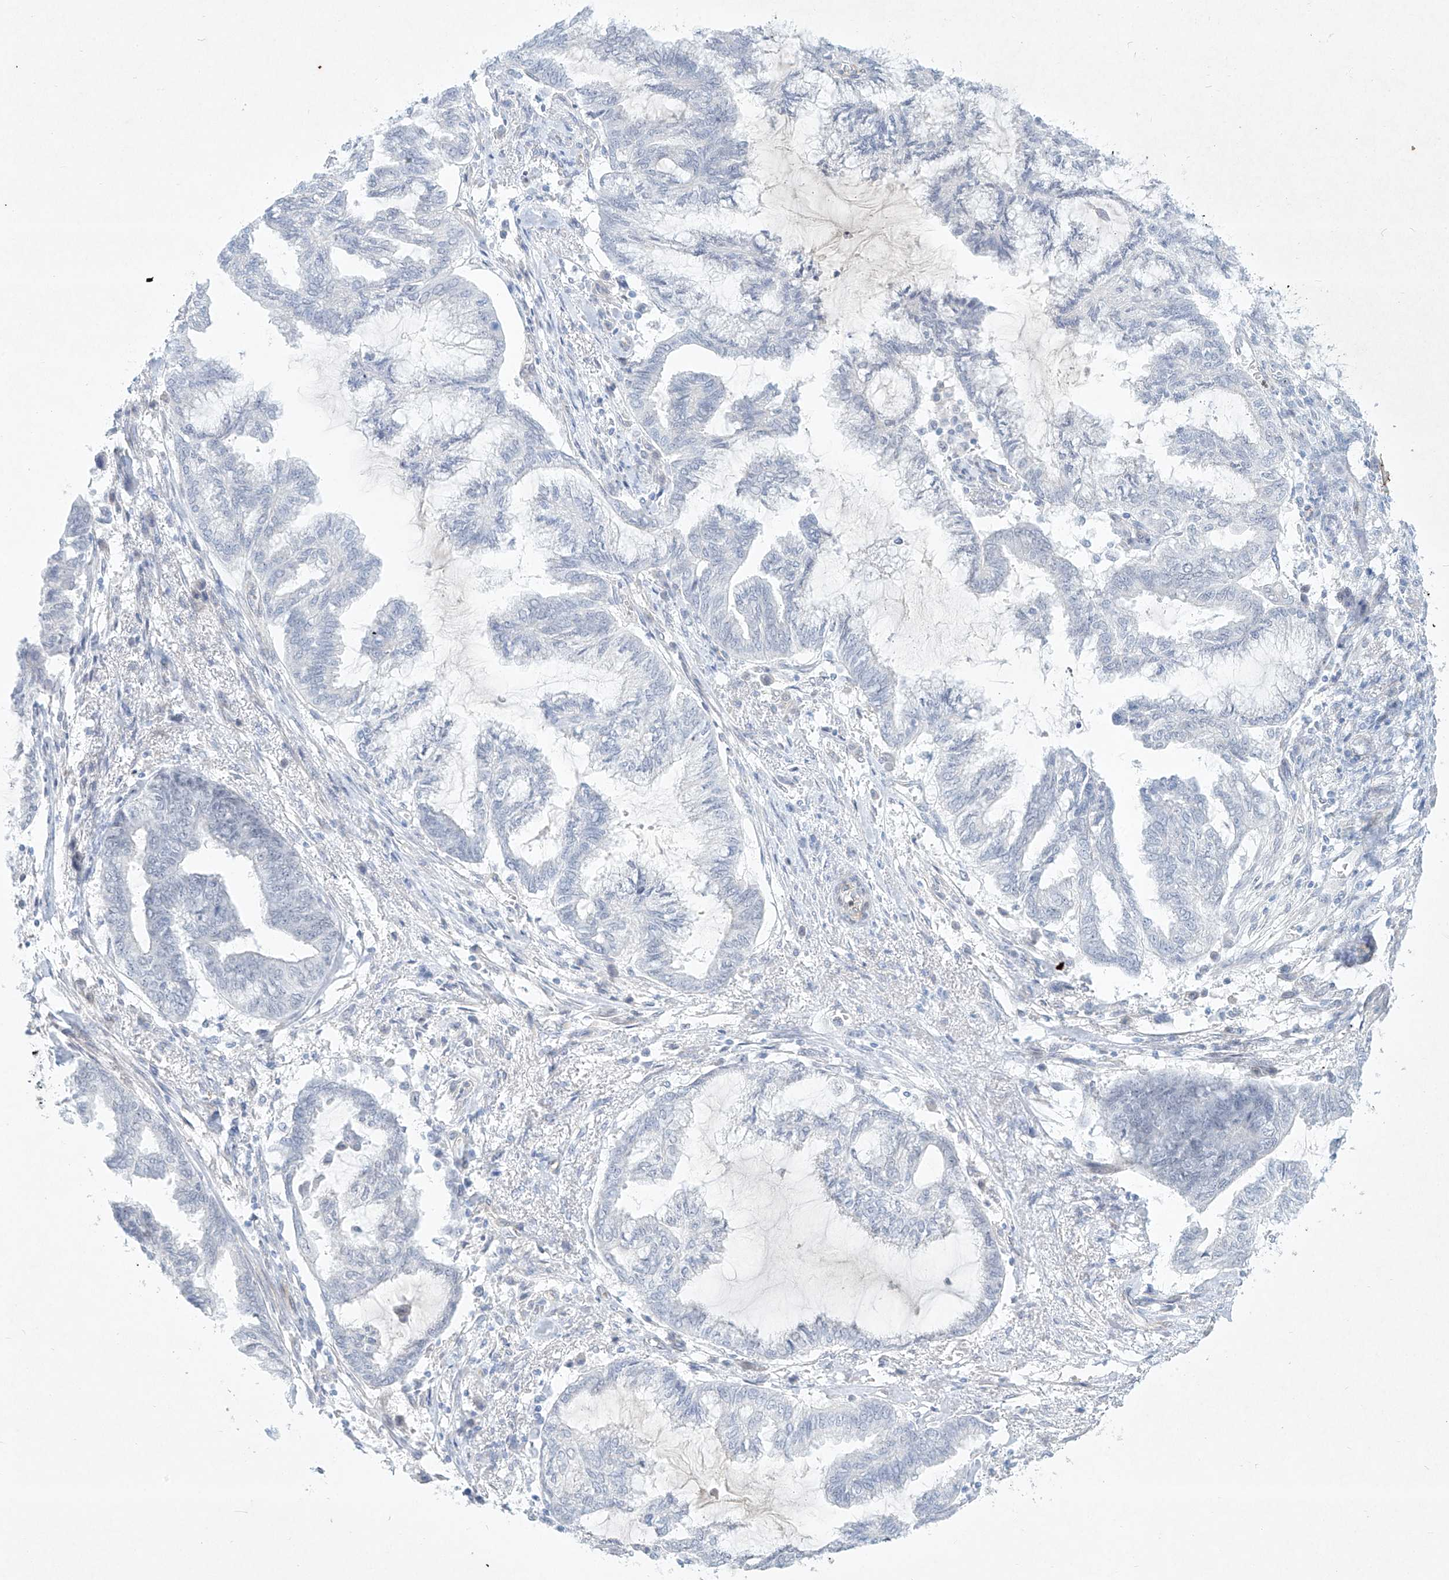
{"staining": {"intensity": "negative", "quantity": "none", "location": "none"}, "tissue": "endometrial cancer", "cell_type": "Tumor cells", "image_type": "cancer", "snomed": [{"axis": "morphology", "description": "Adenocarcinoma, NOS"}, {"axis": "topography", "description": "Endometrium"}], "caption": "This image is of adenocarcinoma (endometrial) stained with immunohistochemistry (IHC) to label a protein in brown with the nuclei are counter-stained blue. There is no positivity in tumor cells. The staining was performed using DAB (3,3'-diaminobenzidine) to visualize the protein expression in brown, while the nuclei were stained in blue with hematoxylin (Magnification: 20x).", "gene": "REEP2", "patient": {"sex": "female", "age": 86}}